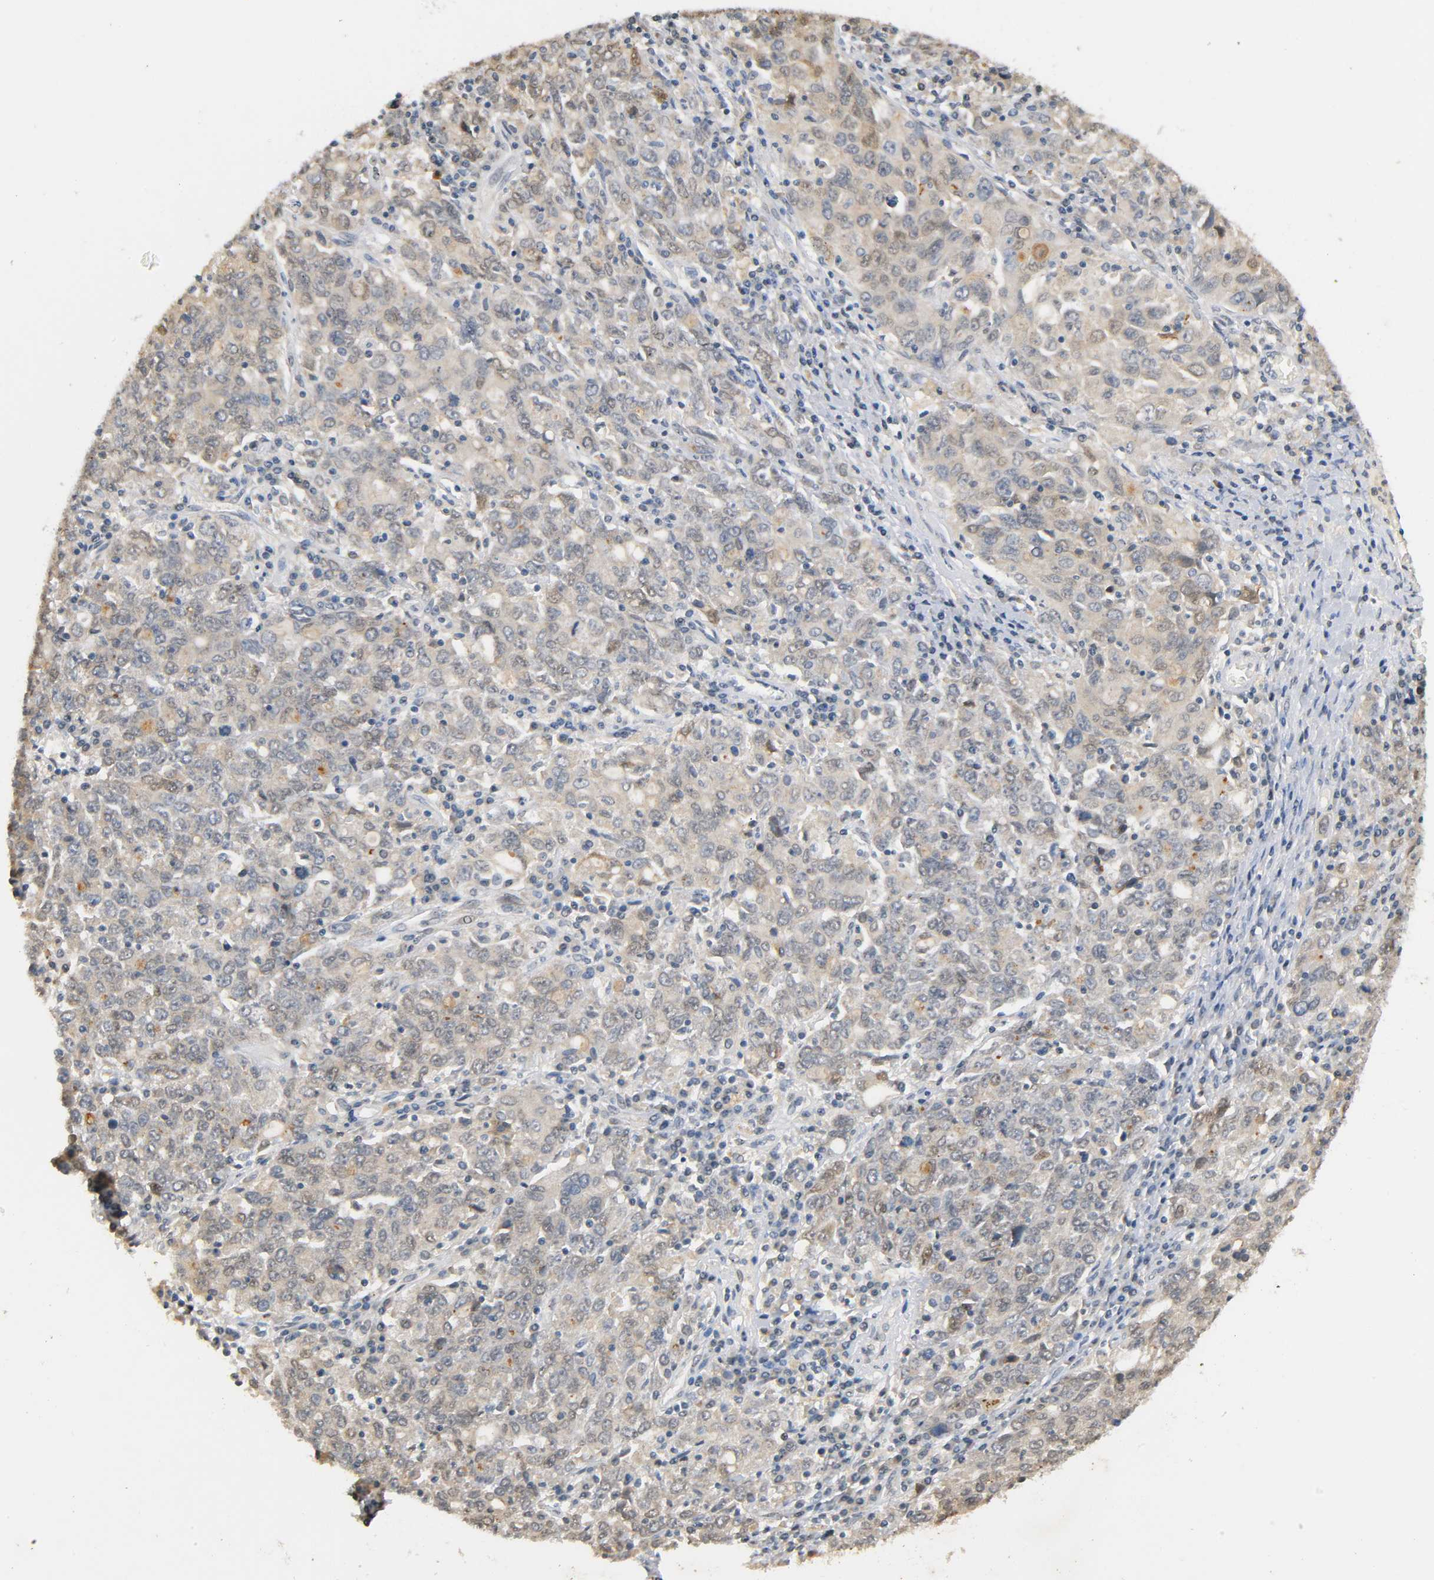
{"staining": {"intensity": "weak", "quantity": "25%-75%", "location": "nuclear"}, "tissue": "ovarian cancer", "cell_type": "Tumor cells", "image_type": "cancer", "snomed": [{"axis": "morphology", "description": "Carcinoma, endometroid"}, {"axis": "topography", "description": "Ovary"}], "caption": "An image of human endometroid carcinoma (ovarian) stained for a protein displays weak nuclear brown staining in tumor cells. (DAB = brown stain, brightfield microscopy at high magnification).", "gene": "UBC", "patient": {"sex": "female", "age": 62}}